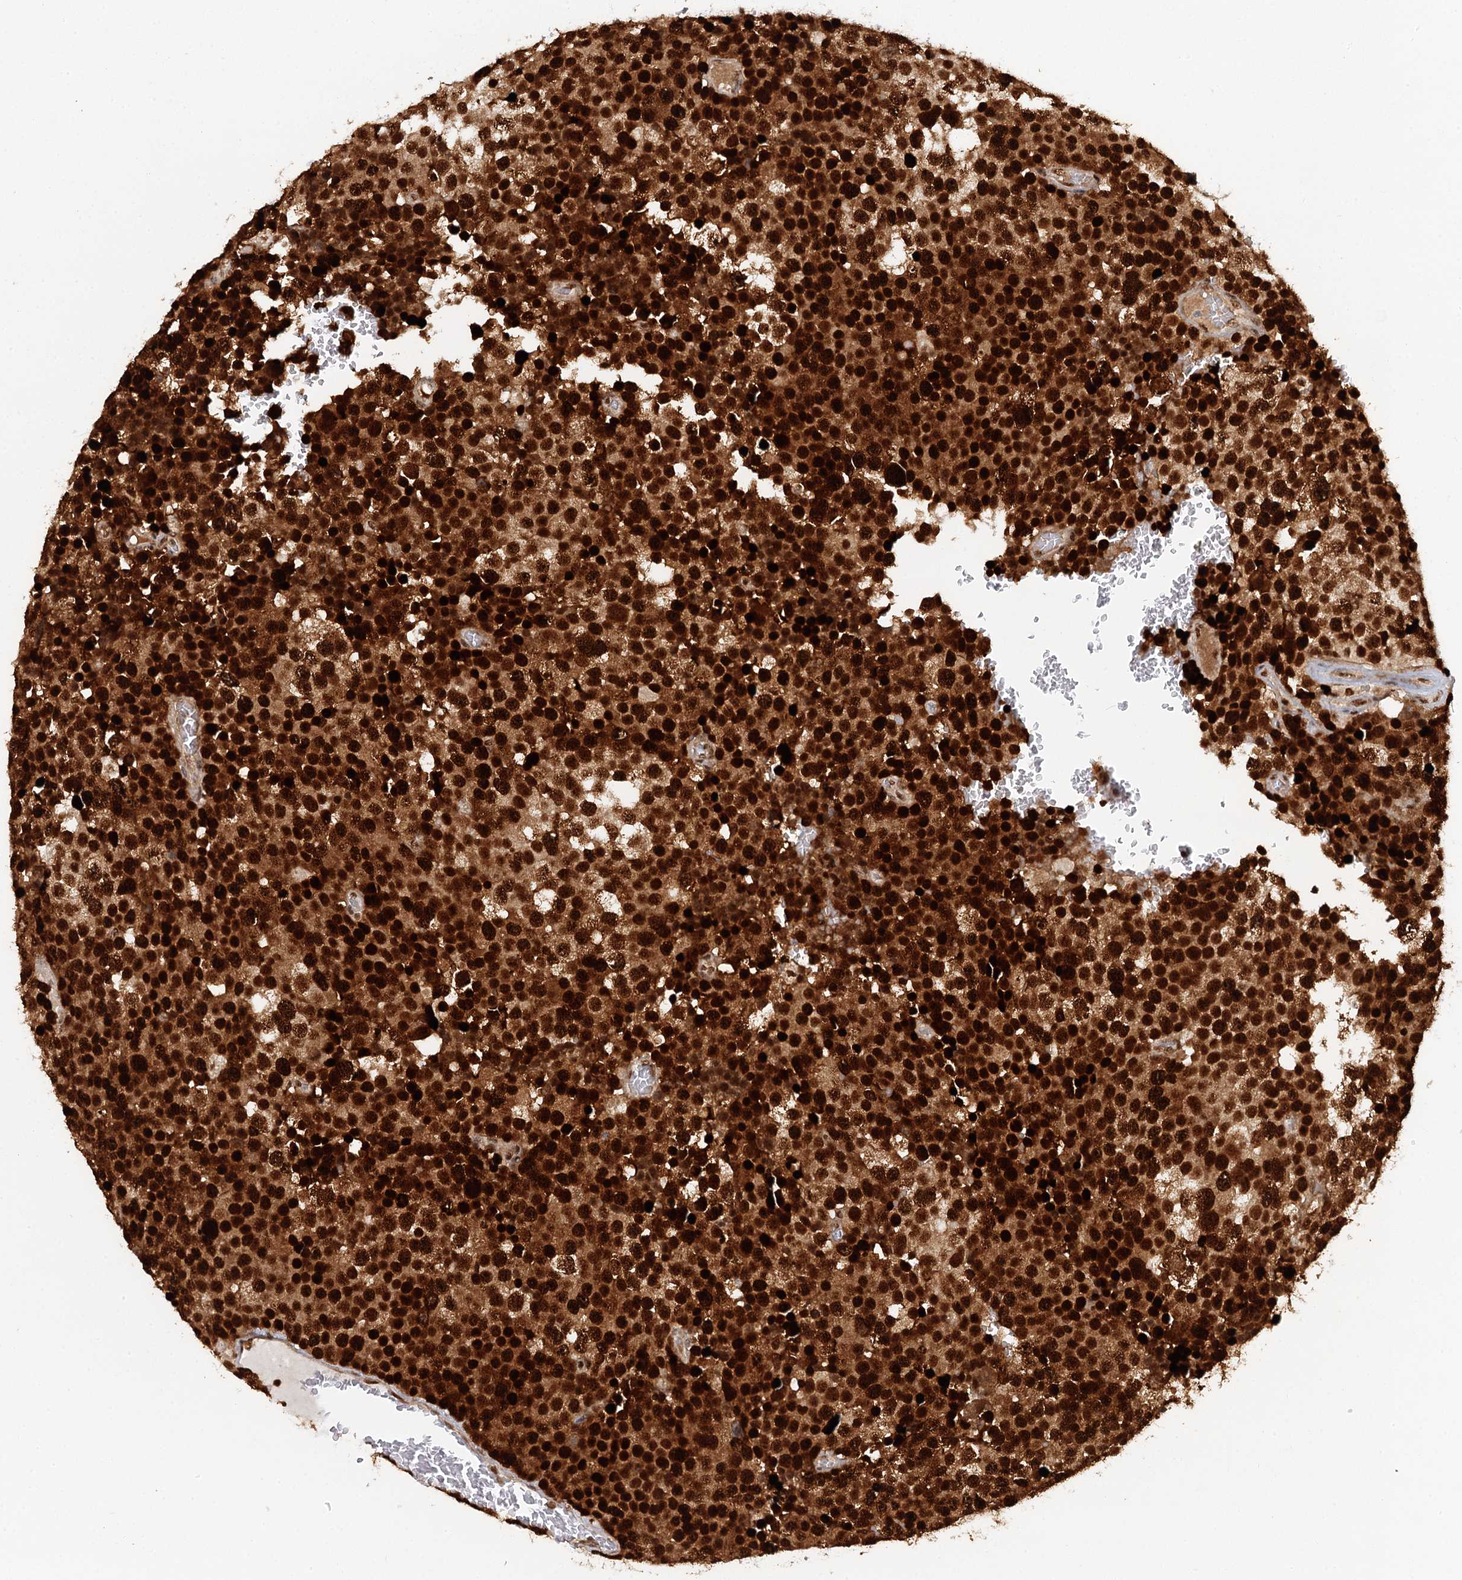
{"staining": {"intensity": "strong", "quantity": ">75%", "location": "nuclear"}, "tissue": "testis cancer", "cell_type": "Tumor cells", "image_type": "cancer", "snomed": [{"axis": "morphology", "description": "Seminoma, NOS"}, {"axis": "topography", "description": "Testis"}], "caption": "Immunohistochemistry photomicrograph of human testis cancer stained for a protein (brown), which exhibits high levels of strong nuclear staining in about >75% of tumor cells.", "gene": "GPATCH11", "patient": {"sex": "male", "age": 71}}